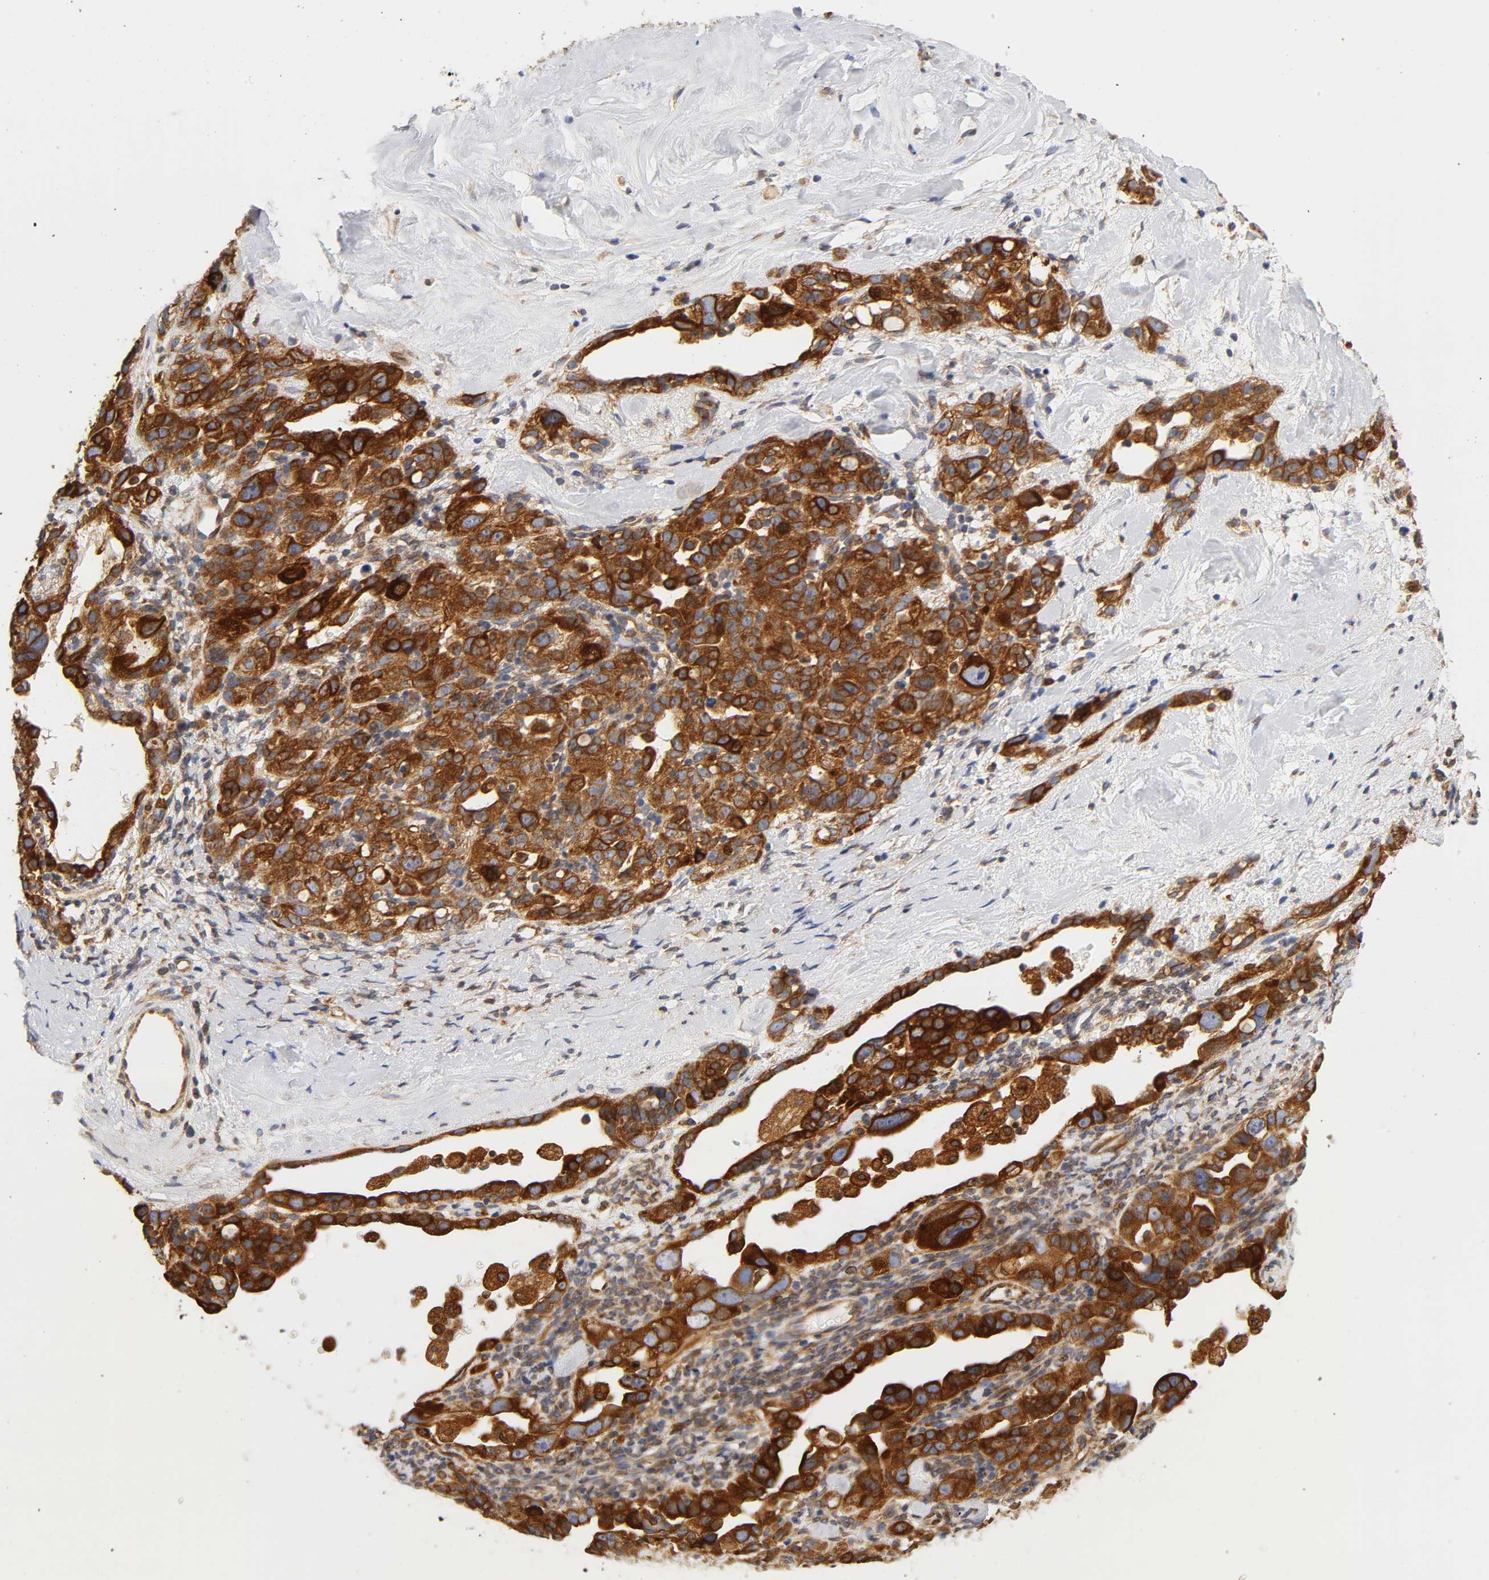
{"staining": {"intensity": "strong", "quantity": ">75%", "location": "cytoplasmic/membranous"}, "tissue": "ovarian cancer", "cell_type": "Tumor cells", "image_type": "cancer", "snomed": [{"axis": "morphology", "description": "Cystadenocarcinoma, serous, NOS"}, {"axis": "topography", "description": "Ovary"}], "caption": "Immunohistochemistry photomicrograph of human ovarian serous cystadenocarcinoma stained for a protein (brown), which exhibits high levels of strong cytoplasmic/membranous expression in about >75% of tumor cells.", "gene": "POR", "patient": {"sex": "female", "age": 66}}